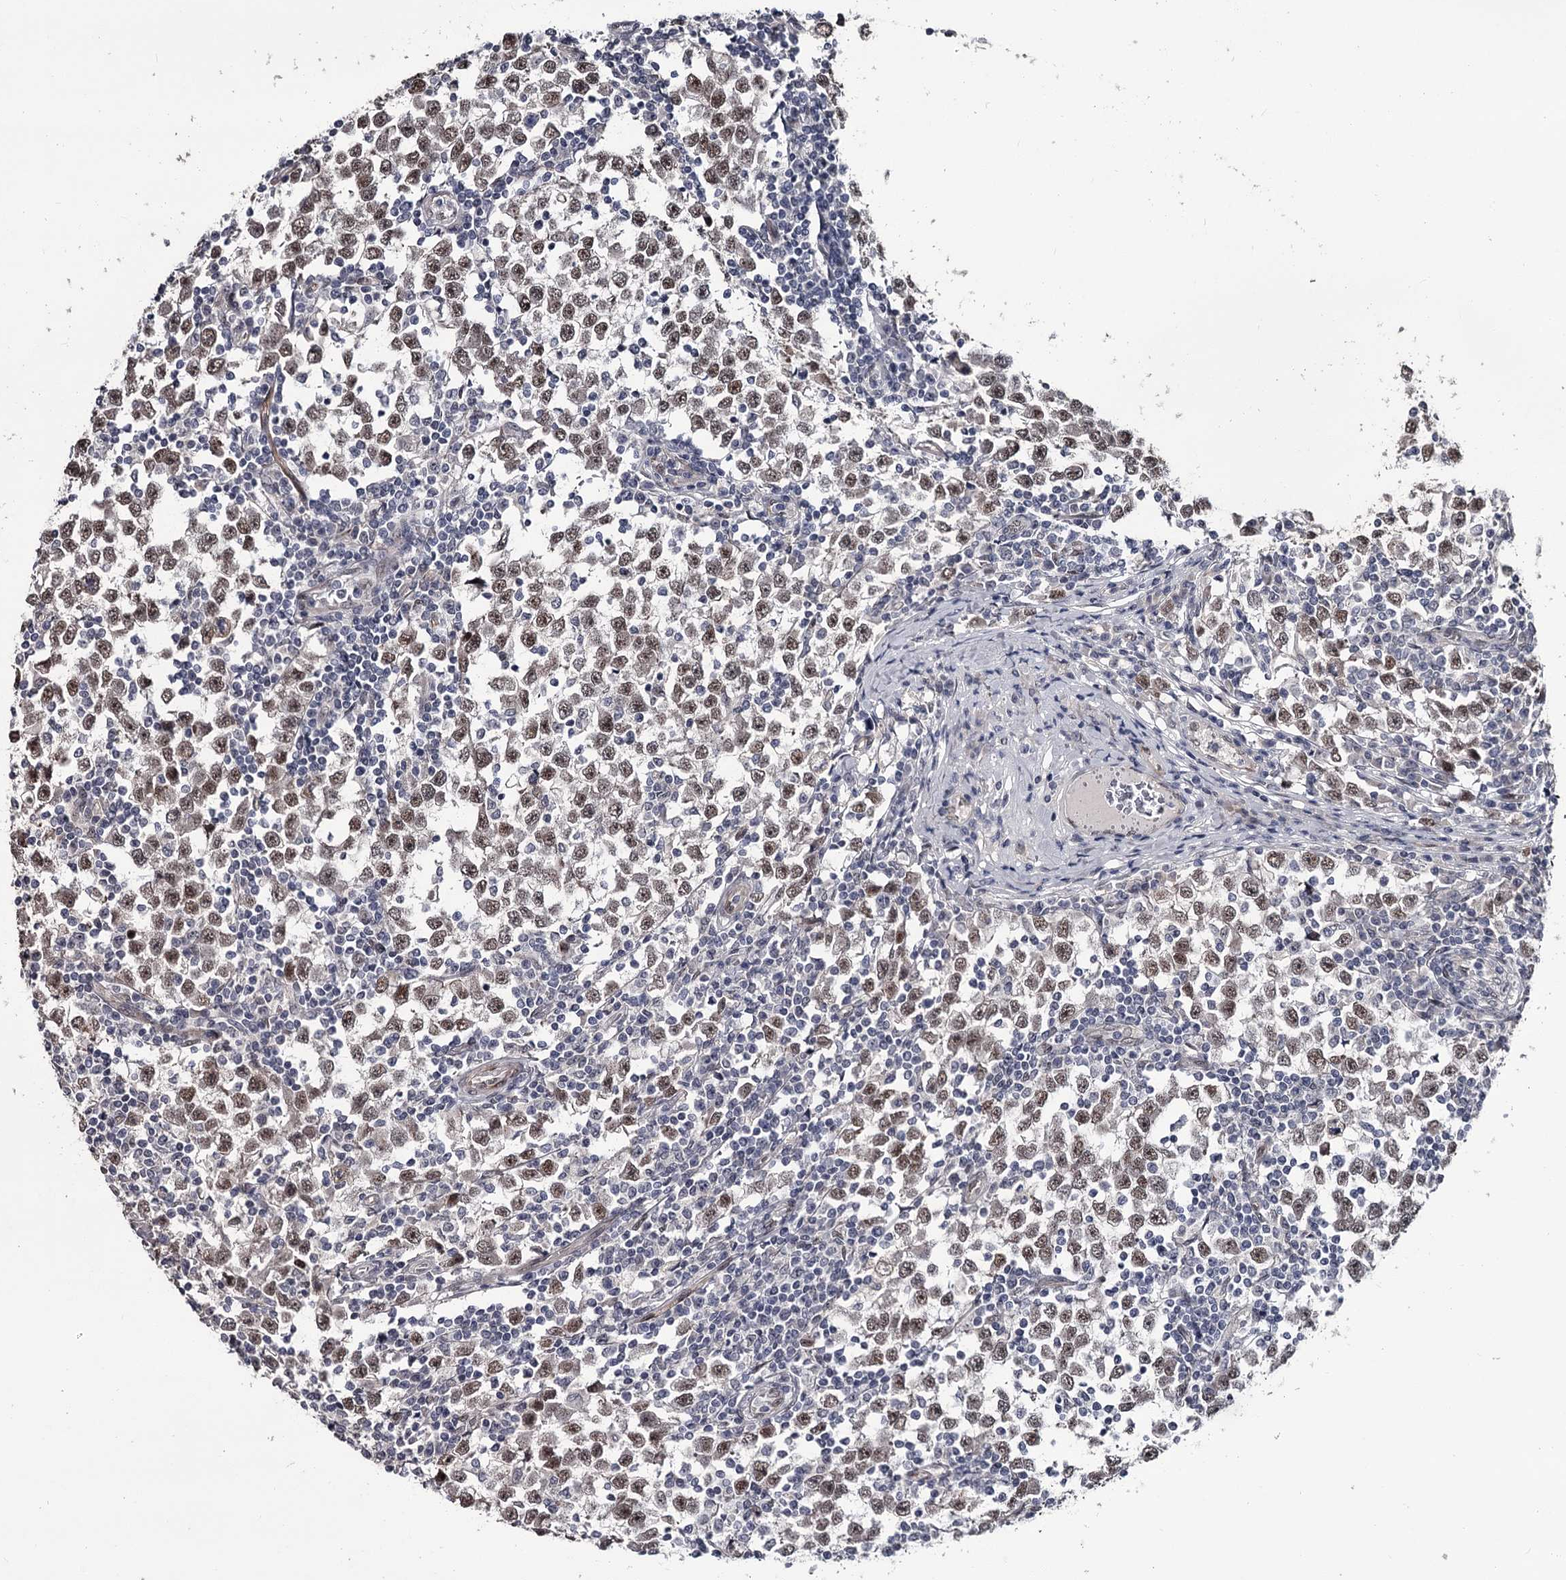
{"staining": {"intensity": "moderate", "quantity": ">75%", "location": "nuclear"}, "tissue": "testis cancer", "cell_type": "Tumor cells", "image_type": "cancer", "snomed": [{"axis": "morphology", "description": "Seminoma, NOS"}, {"axis": "topography", "description": "Testis"}], "caption": "Immunohistochemistry (IHC) image of neoplastic tissue: human testis cancer (seminoma) stained using immunohistochemistry shows medium levels of moderate protein expression localized specifically in the nuclear of tumor cells, appearing as a nuclear brown color.", "gene": "PRPF40B", "patient": {"sex": "male", "age": 65}}